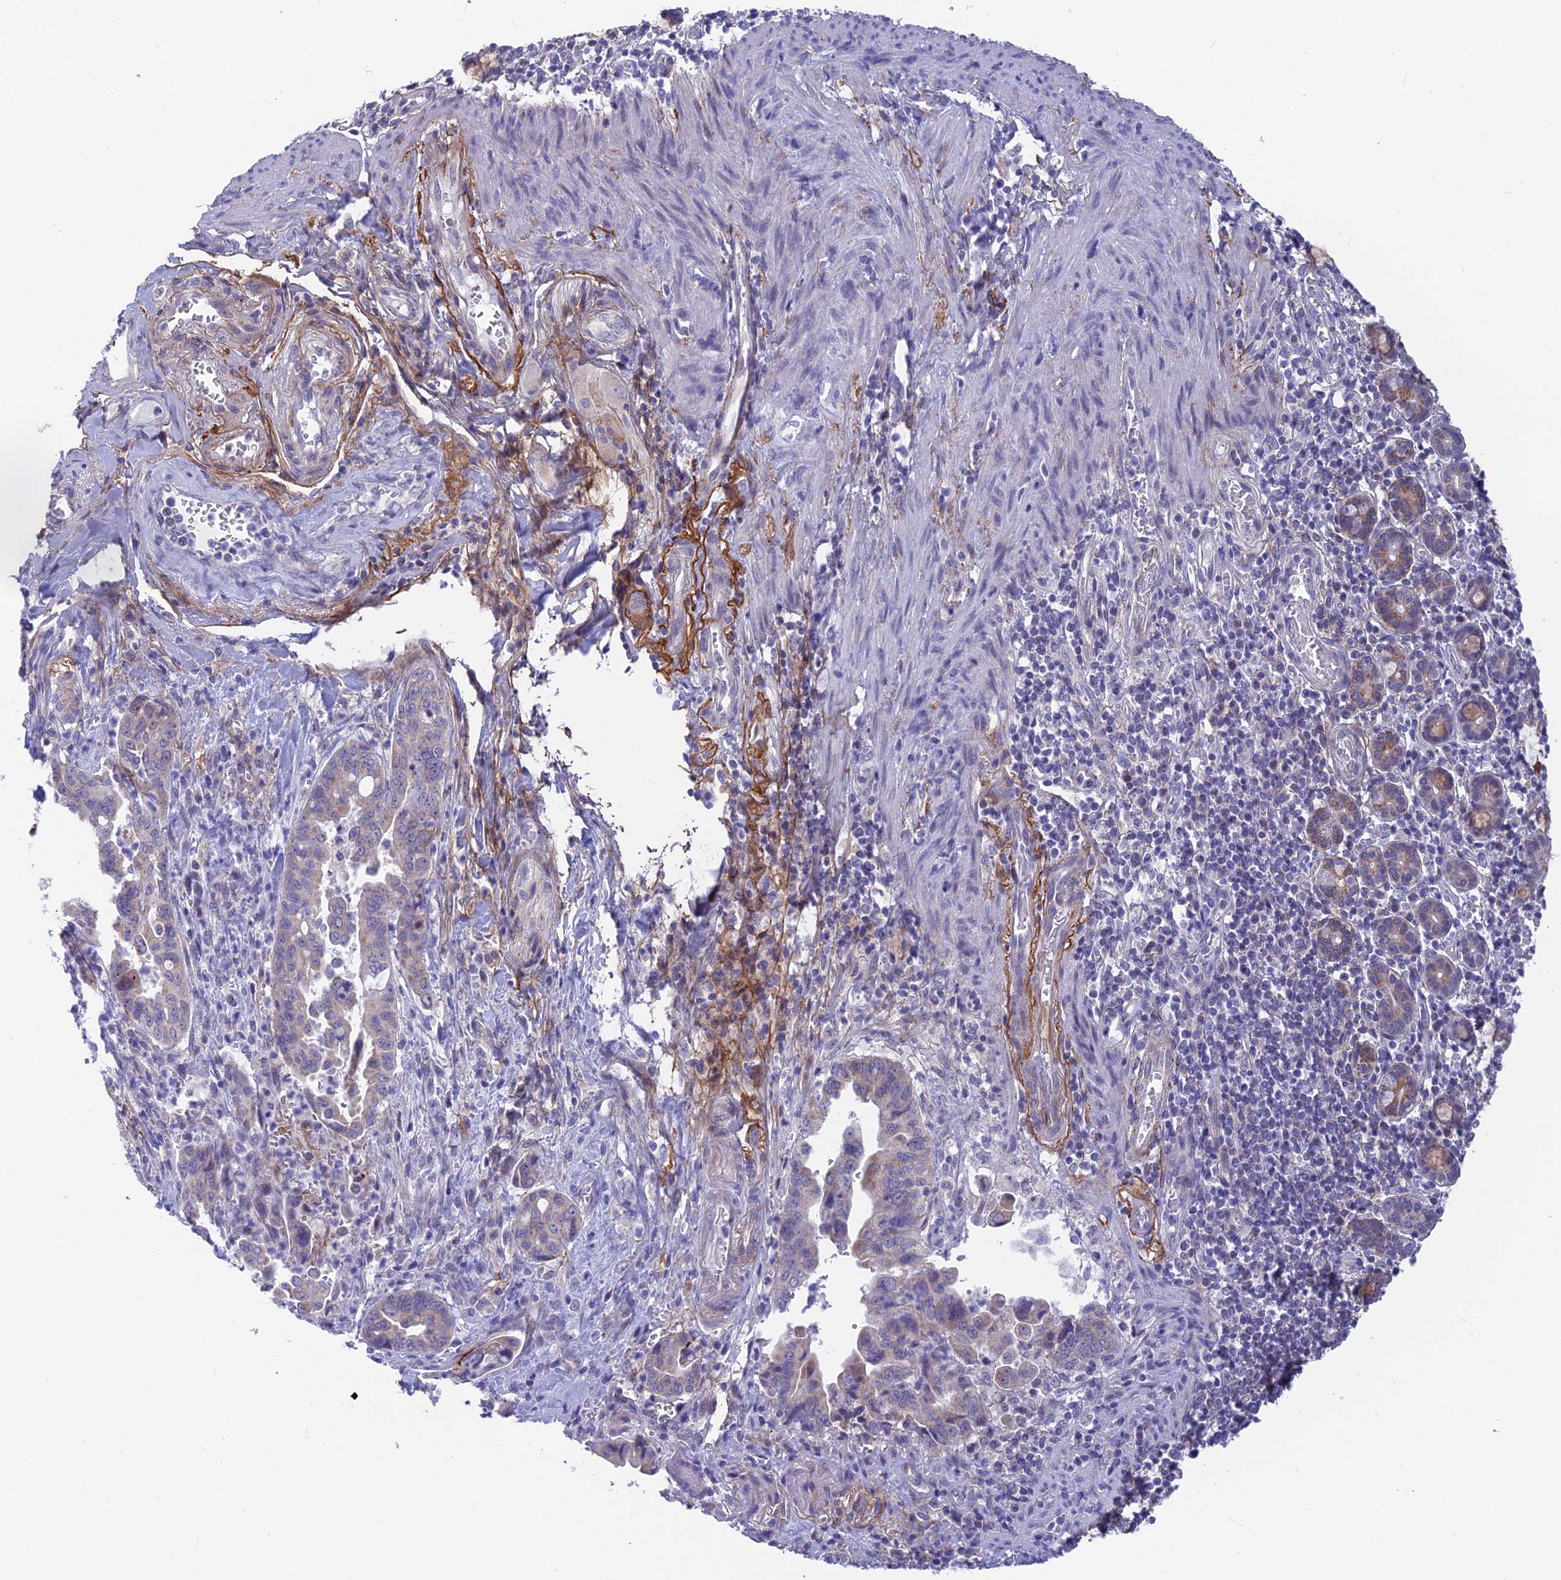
{"staining": {"intensity": "weak", "quantity": "25%-75%", "location": "cytoplasmic/membranous"}, "tissue": "pancreatic cancer", "cell_type": "Tumor cells", "image_type": "cancer", "snomed": [{"axis": "morphology", "description": "Adenocarcinoma, NOS"}, {"axis": "topography", "description": "Pancreas"}], "caption": "Immunohistochemistry (IHC) image of neoplastic tissue: human pancreatic cancer (adenocarcinoma) stained using immunohistochemistry (IHC) shows low levels of weak protein expression localized specifically in the cytoplasmic/membranous of tumor cells, appearing as a cytoplasmic/membranous brown color.", "gene": "PLAC9", "patient": {"sex": "male", "age": 70}}